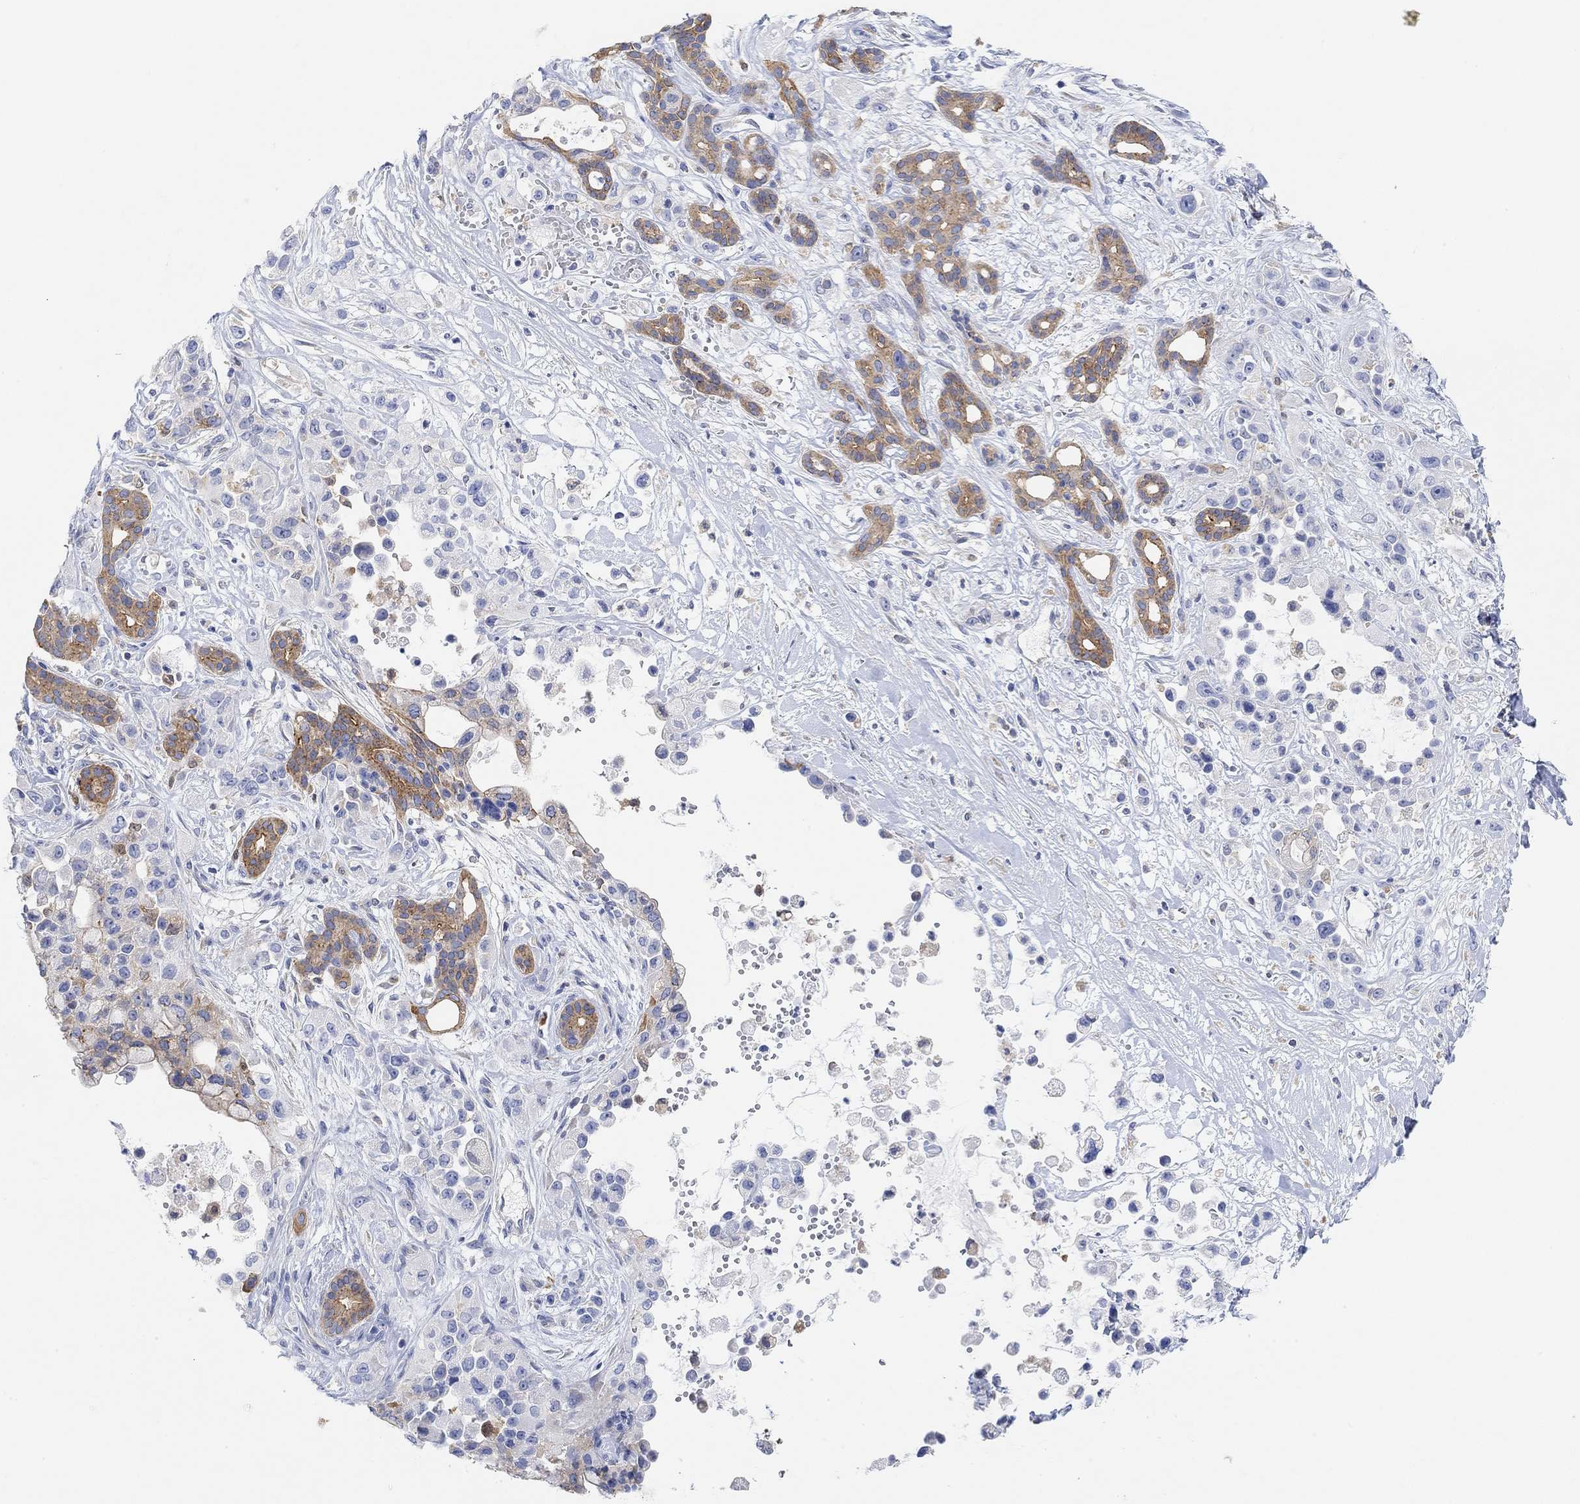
{"staining": {"intensity": "moderate", "quantity": "25%-75%", "location": "cytoplasmic/membranous"}, "tissue": "pancreatic cancer", "cell_type": "Tumor cells", "image_type": "cancer", "snomed": [{"axis": "morphology", "description": "Adenocarcinoma, NOS"}, {"axis": "topography", "description": "Pancreas"}], "caption": "A photomicrograph of pancreatic cancer (adenocarcinoma) stained for a protein exhibits moderate cytoplasmic/membranous brown staining in tumor cells.", "gene": "RGS1", "patient": {"sex": "male", "age": 44}}